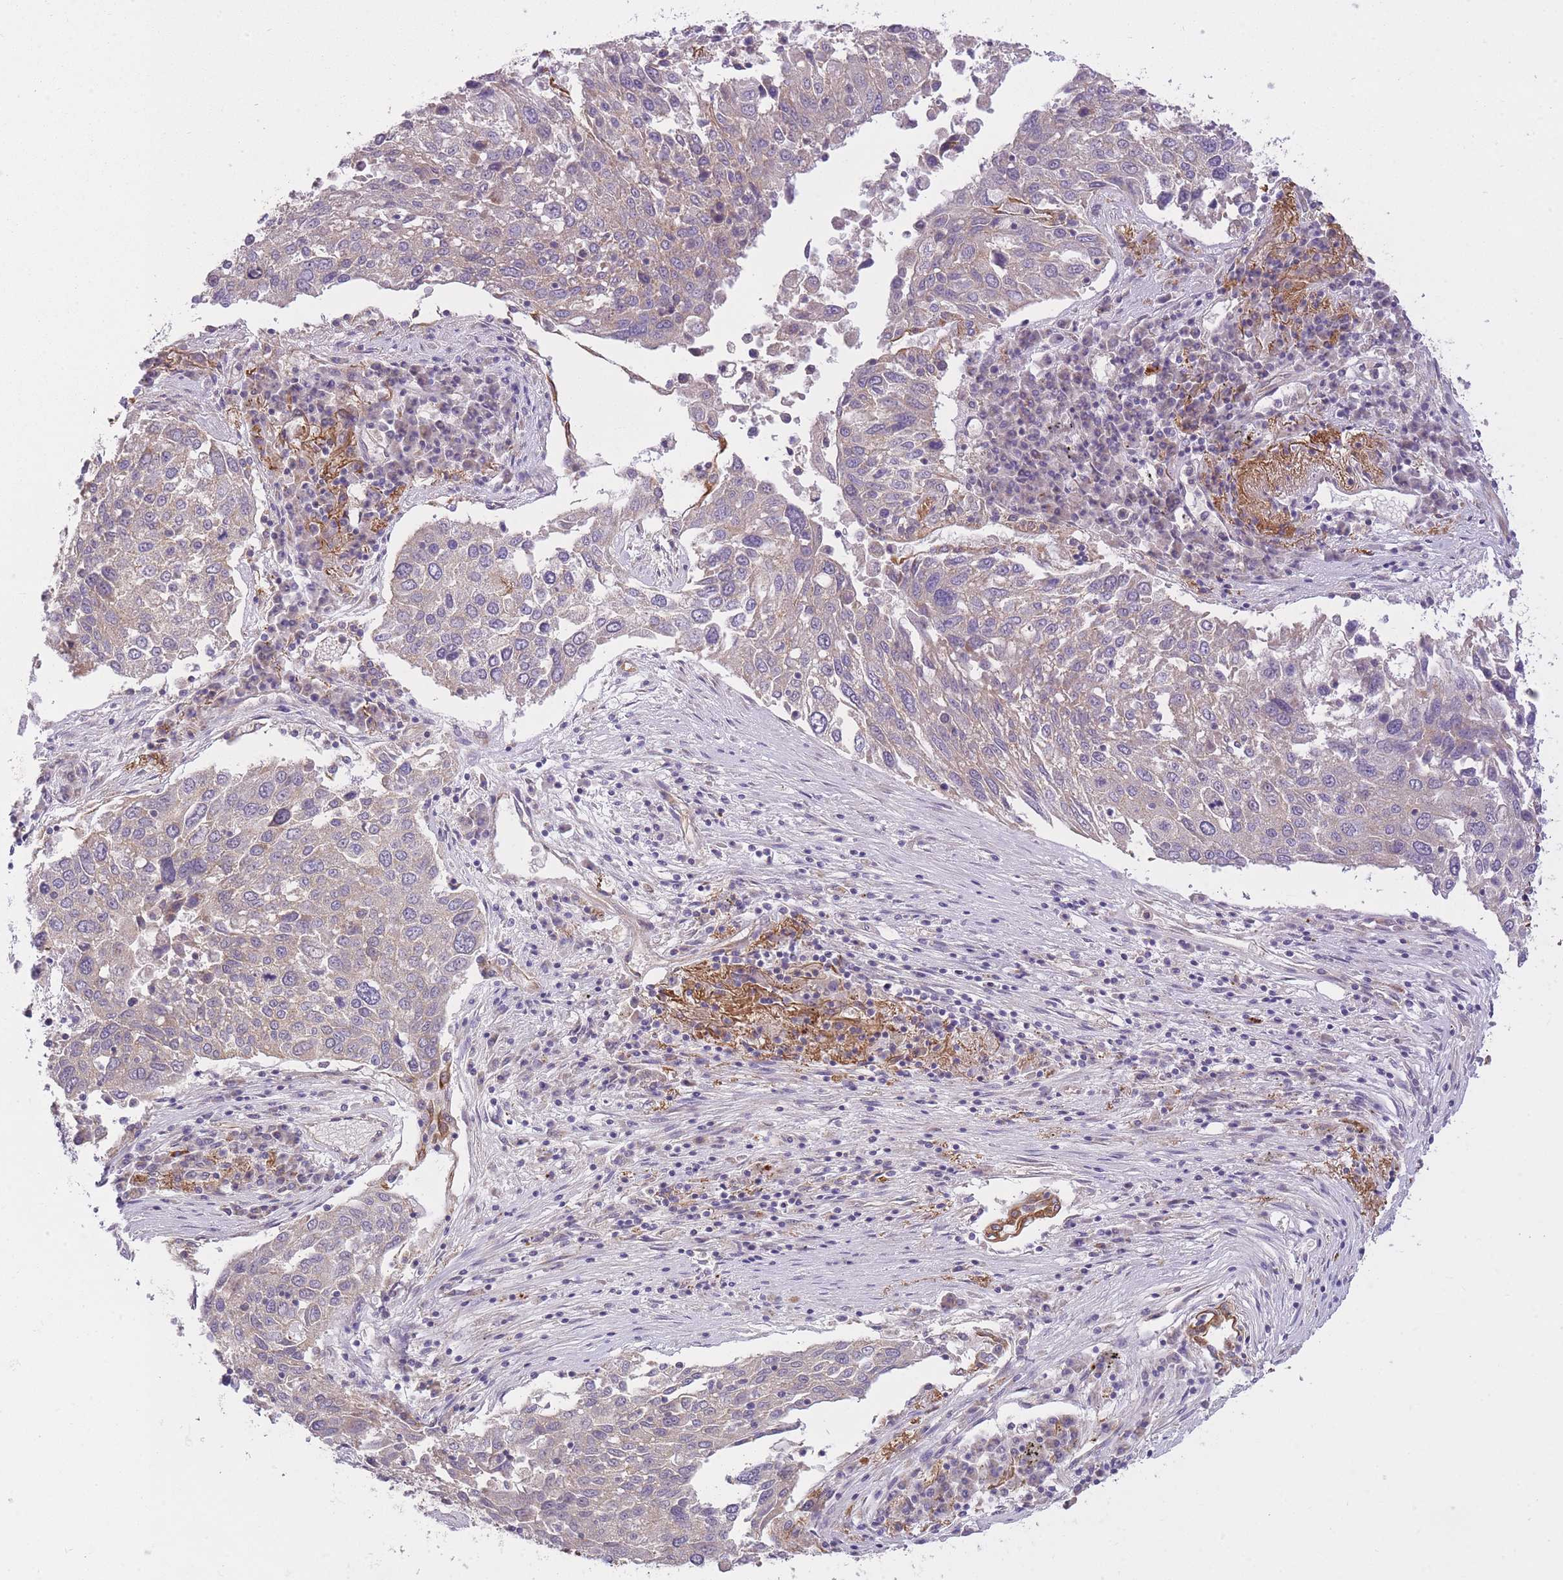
{"staining": {"intensity": "negative", "quantity": "none", "location": "none"}, "tissue": "lung cancer", "cell_type": "Tumor cells", "image_type": "cancer", "snomed": [{"axis": "morphology", "description": "Squamous cell carcinoma, NOS"}, {"axis": "topography", "description": "Lung"}], "caption": "This is a histopathology image of IHC staining of squamous cell carcinoma (lung), which shows no staining in tumor cells.", "gene": "REV1", "patient": {"sex": "male", "age": 65}}